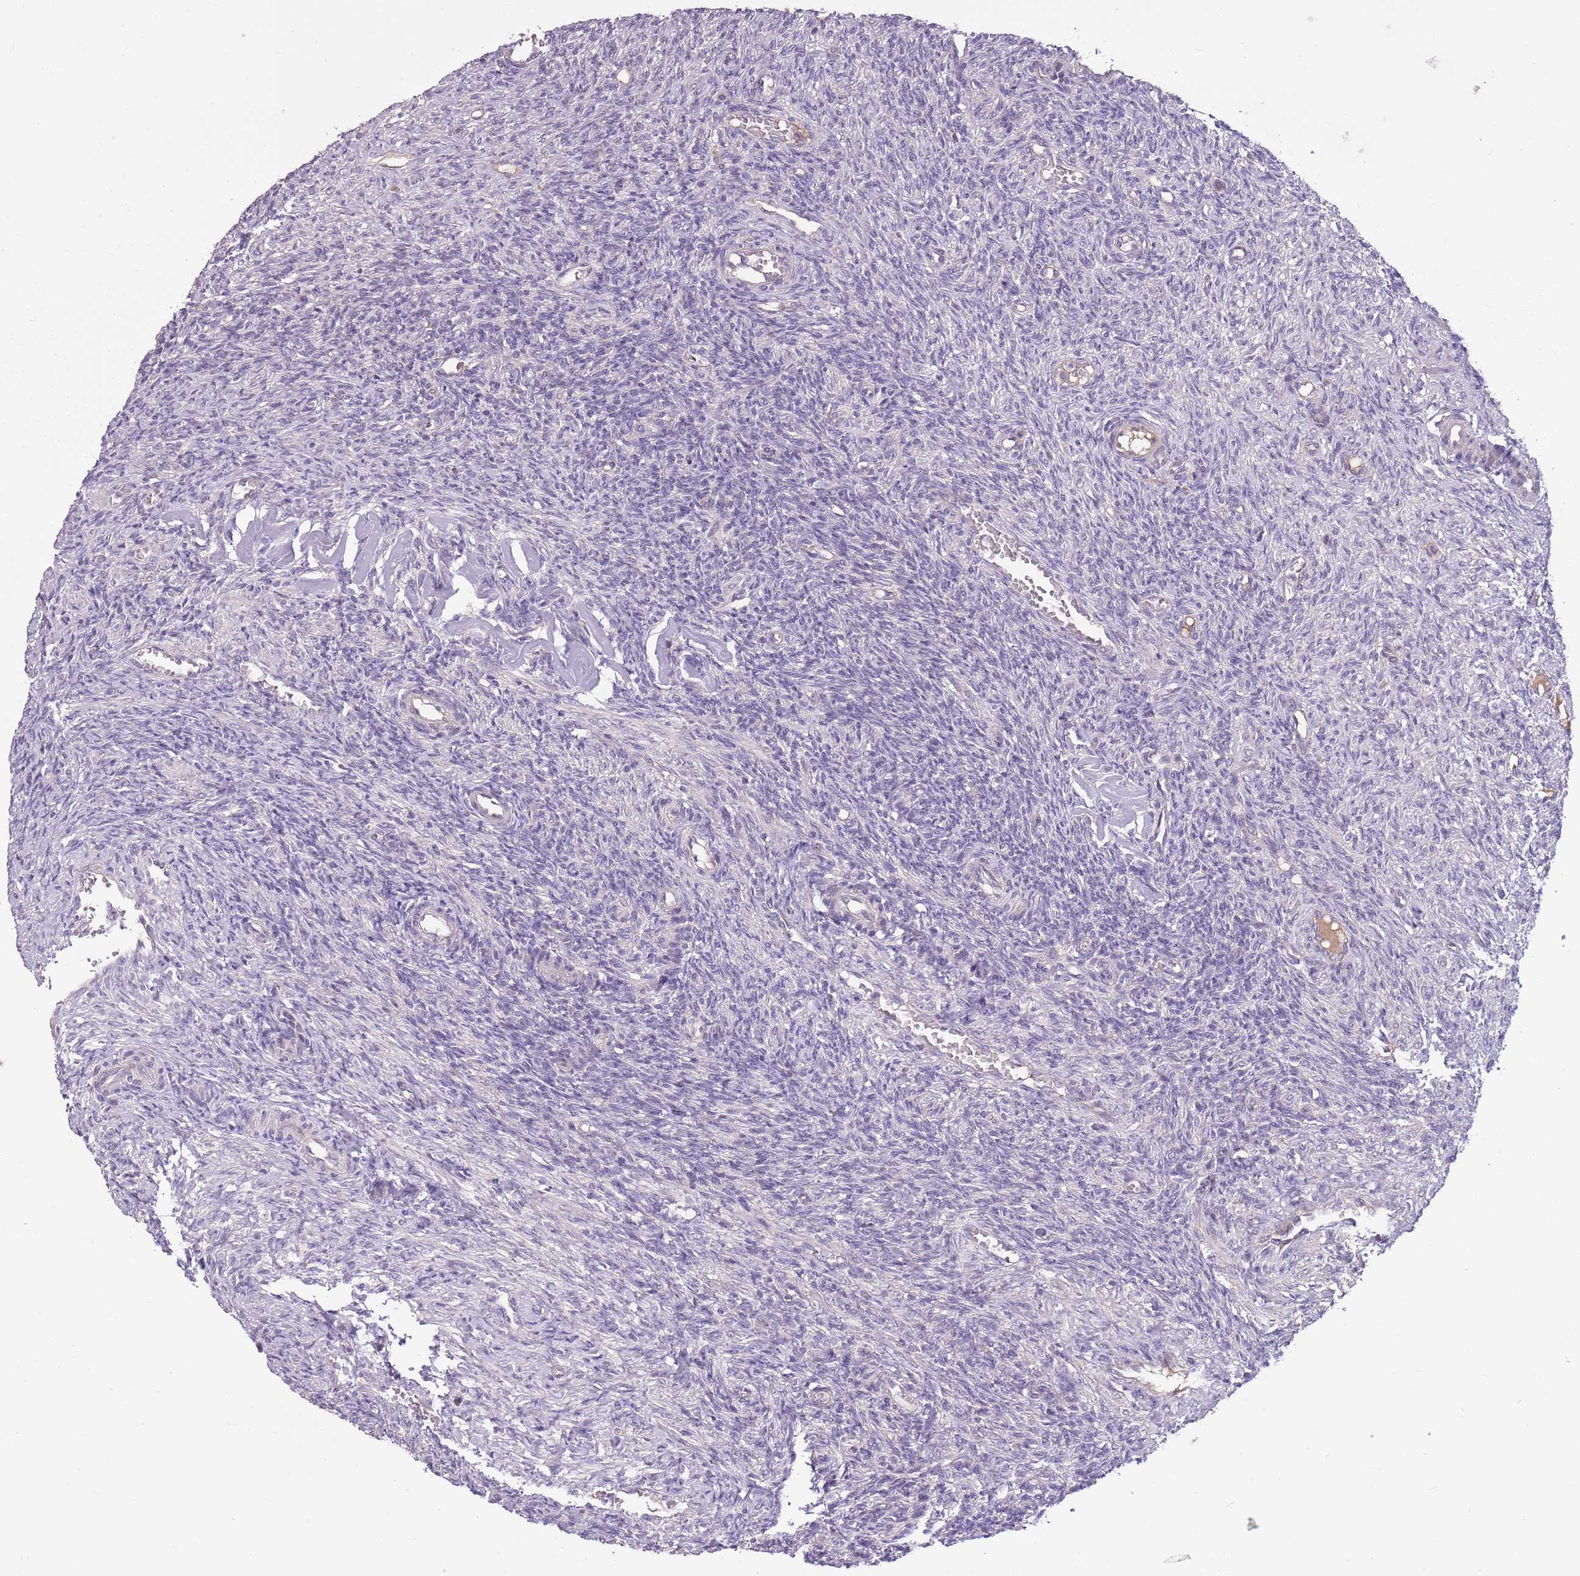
{"staining": {"intensity": "negative", "quantity": "none", "location": "none"}, "tissue": "ovary", "cell_type": "Ovarian stroma cells", "image_type": "normal", "snomed": [{"axis": "morphology", "description": "Normal tissue, NOS"}, {"axis": "topography", "description": "Ovary"}], "caption": "Ovary stained for a protein using immunohistochemistry exhibits no staining ovarian stroma cells.", "gene": "PPP1R27", "patient": {"sex": "female", "age": 27}}